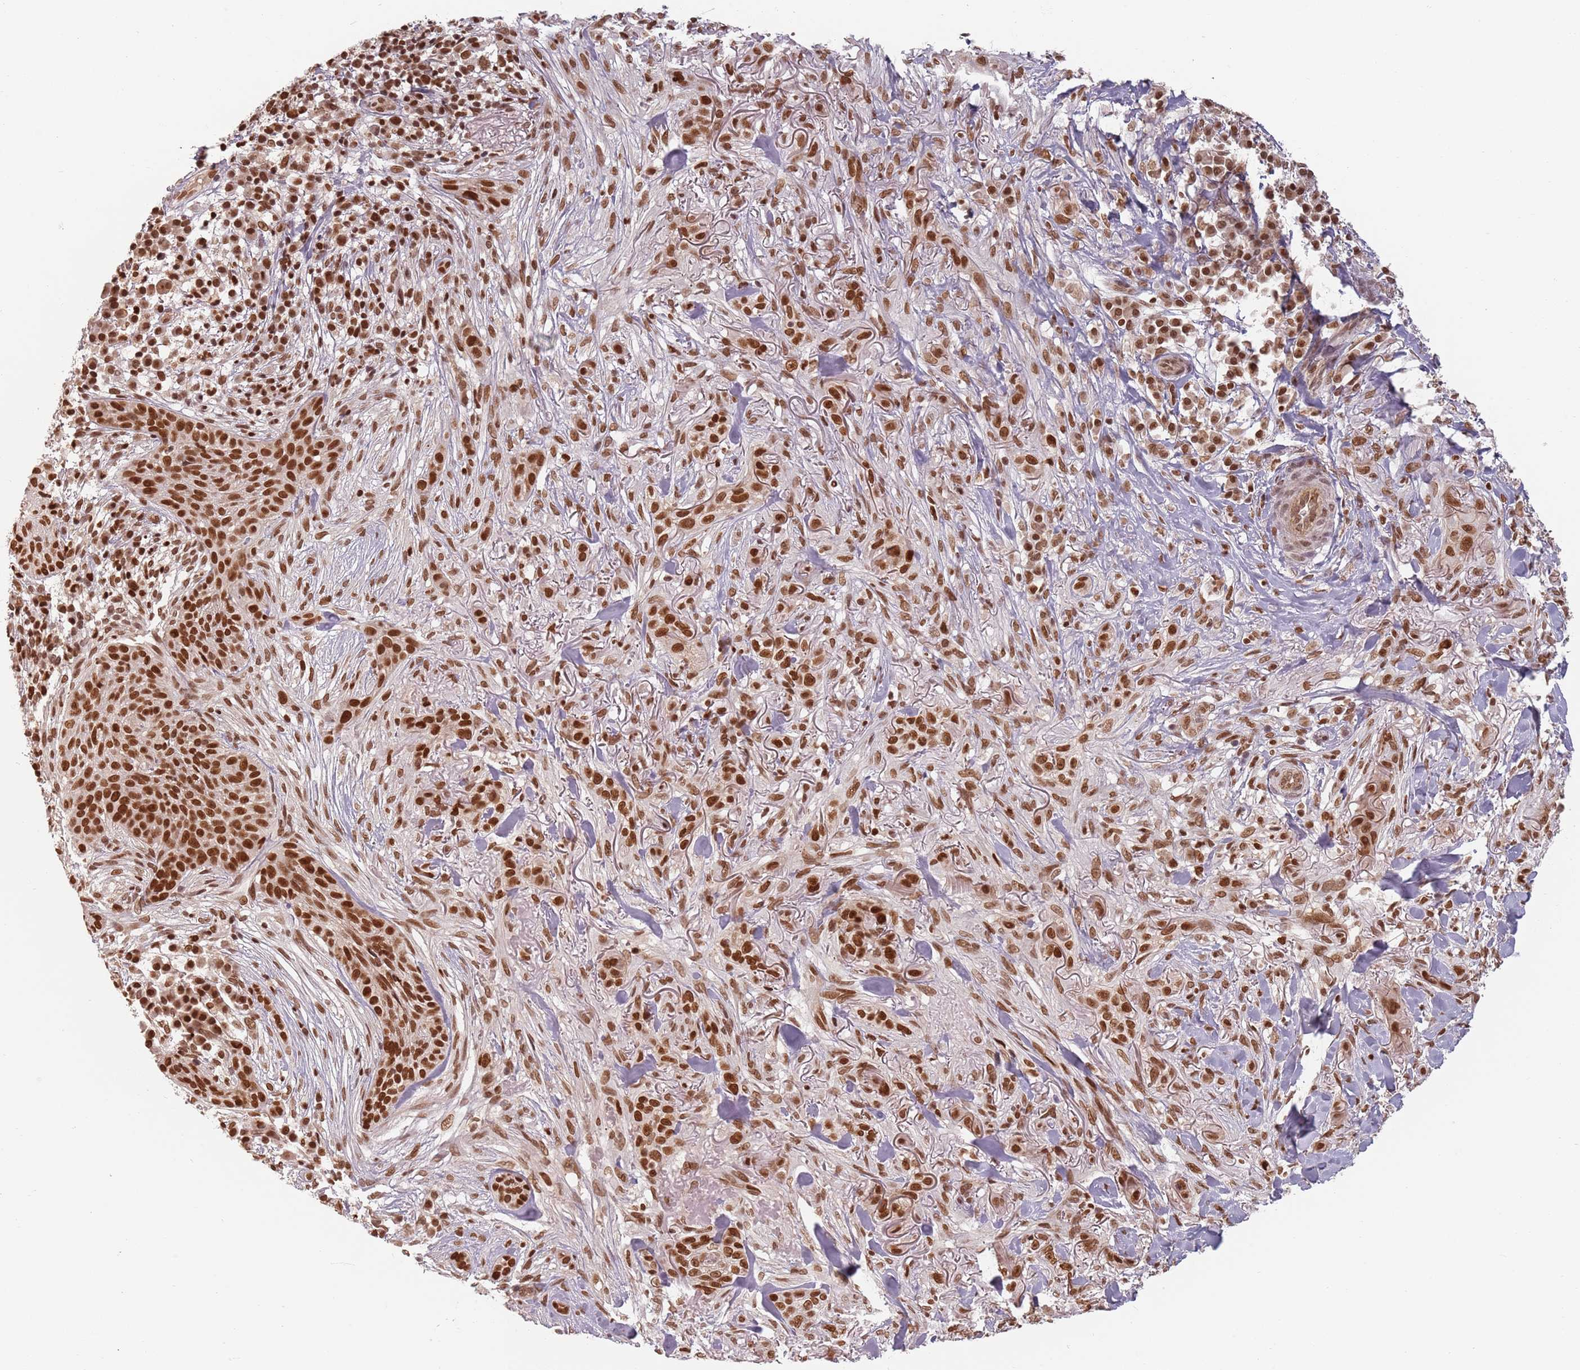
{"staining": {"intensity": "strong", "quantity": ">75%", "location": "nuclear"}, "tissue": "skin cancer", "cell_type": "Tumor cells", "image_type": "cancer", "snomed": [{"axis": "morphology", "description": "Basal cell carcinoma"}, {"axis": "topography", "description": "Skin"}], "caption": "An immunohistochemistry (IHC) image of tumor tissue is shown. Protein staining in brown highlights strong nuclear positivity in skin cancer (basal cell carcinoma) within tumor cells. Using DAB (3,3'-diaminobenzidine) (brown) and hematoxylin (blue) stains, captured at high magnification using brightfield microscopy.", "gene": "NUP50", "patient": {"sex": "male", "age": 72}}